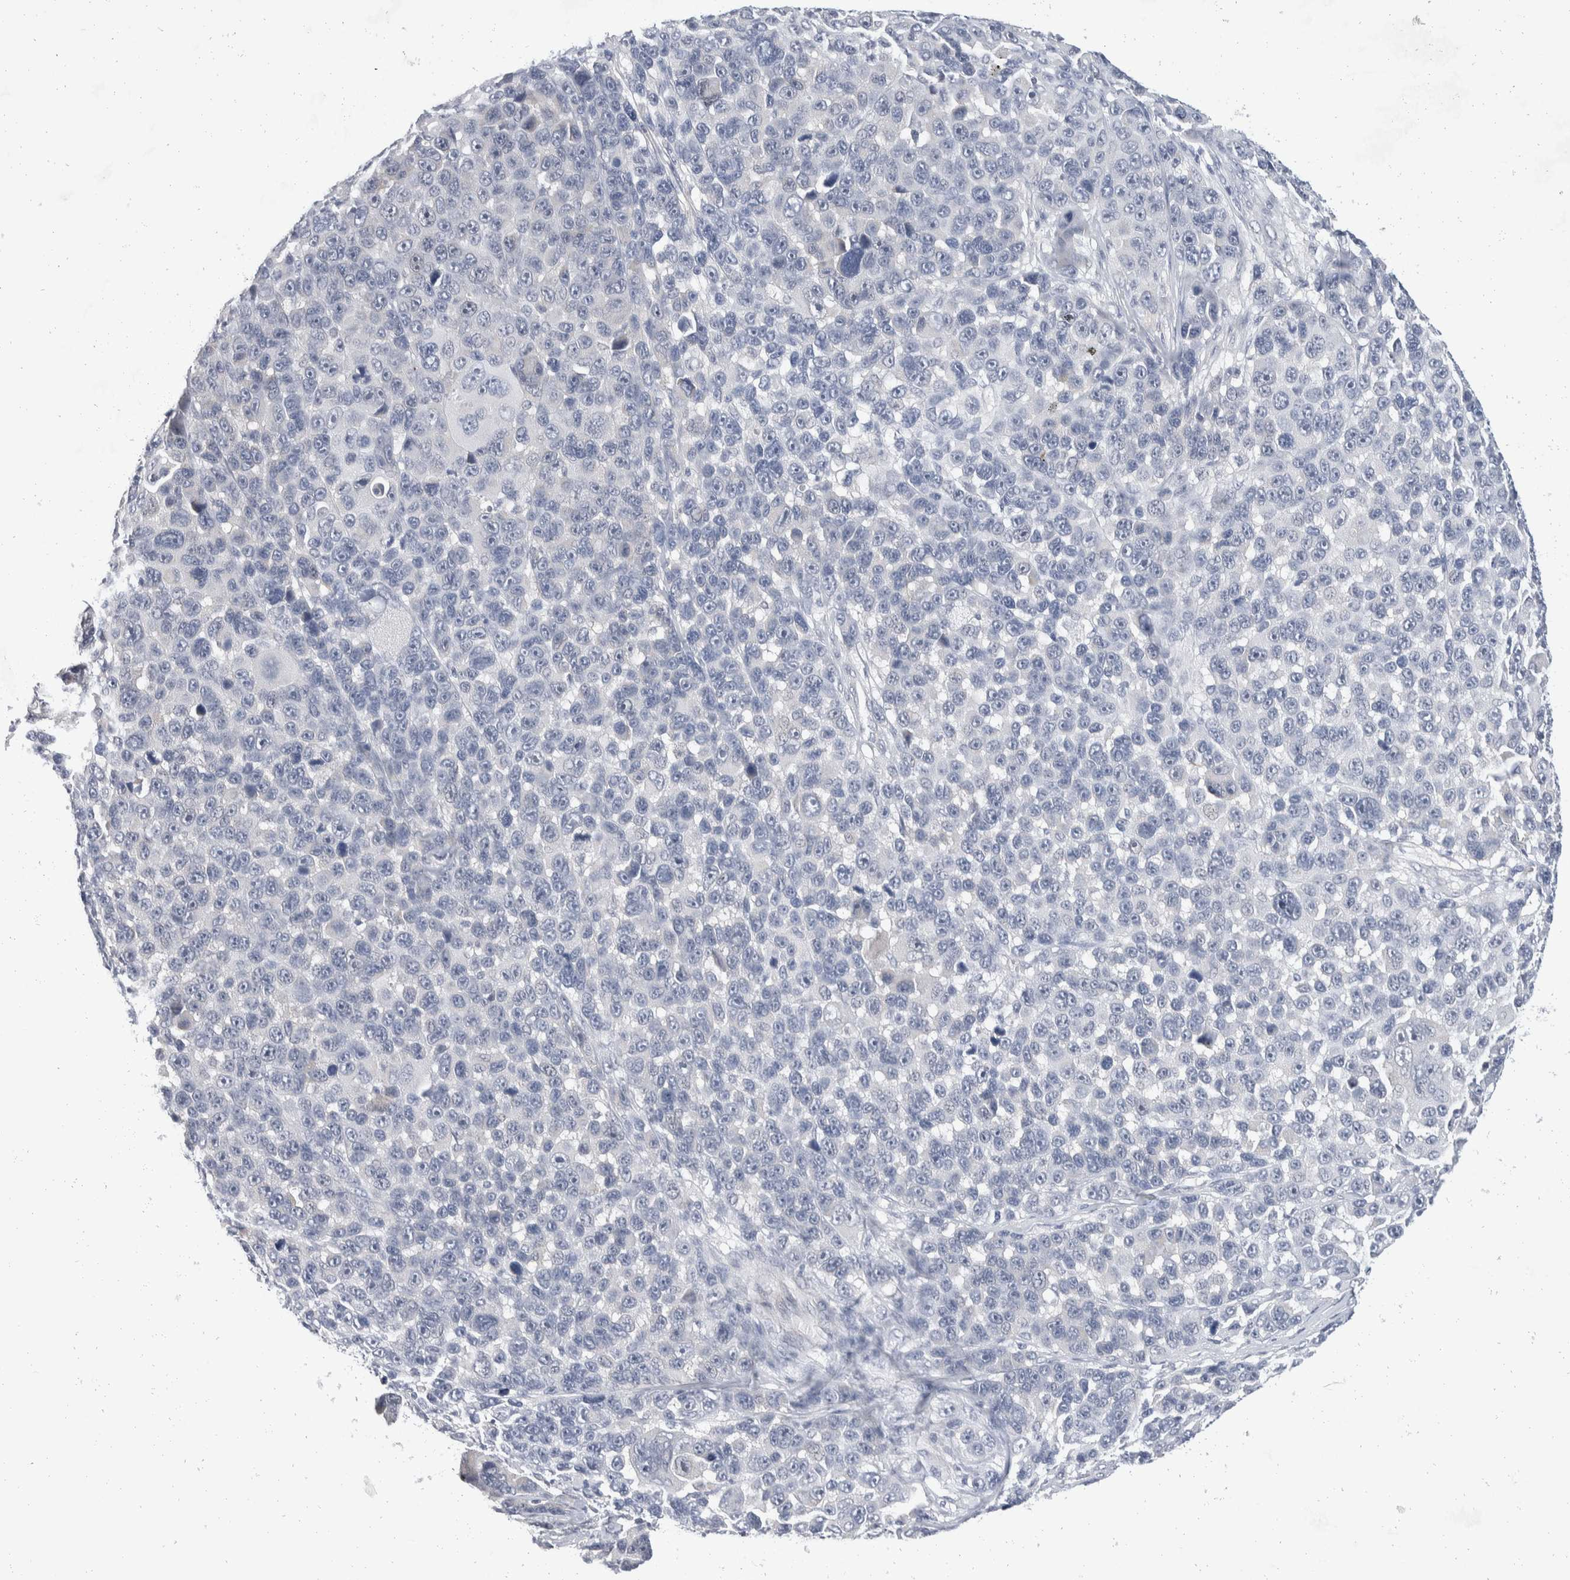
{"staining": {"intensity": "negative", "quantity": "none", "location": "none"}, "tissue": "melanoma", "cell_type": "Tumor cells", "image_type": "cancer", "snomed": [{"axis": "morphology", "description": "Malignant melanoma, NOS"}, {"axis": "topography", "description": "Skin"}], "caption": "This is an immunohistochemistry (IHC) photomicrograph of malignant melanoma. There is no expression in tumor cells.", "gene": "CATSPERD", "patient": {"sex": "male", "age": 53}}